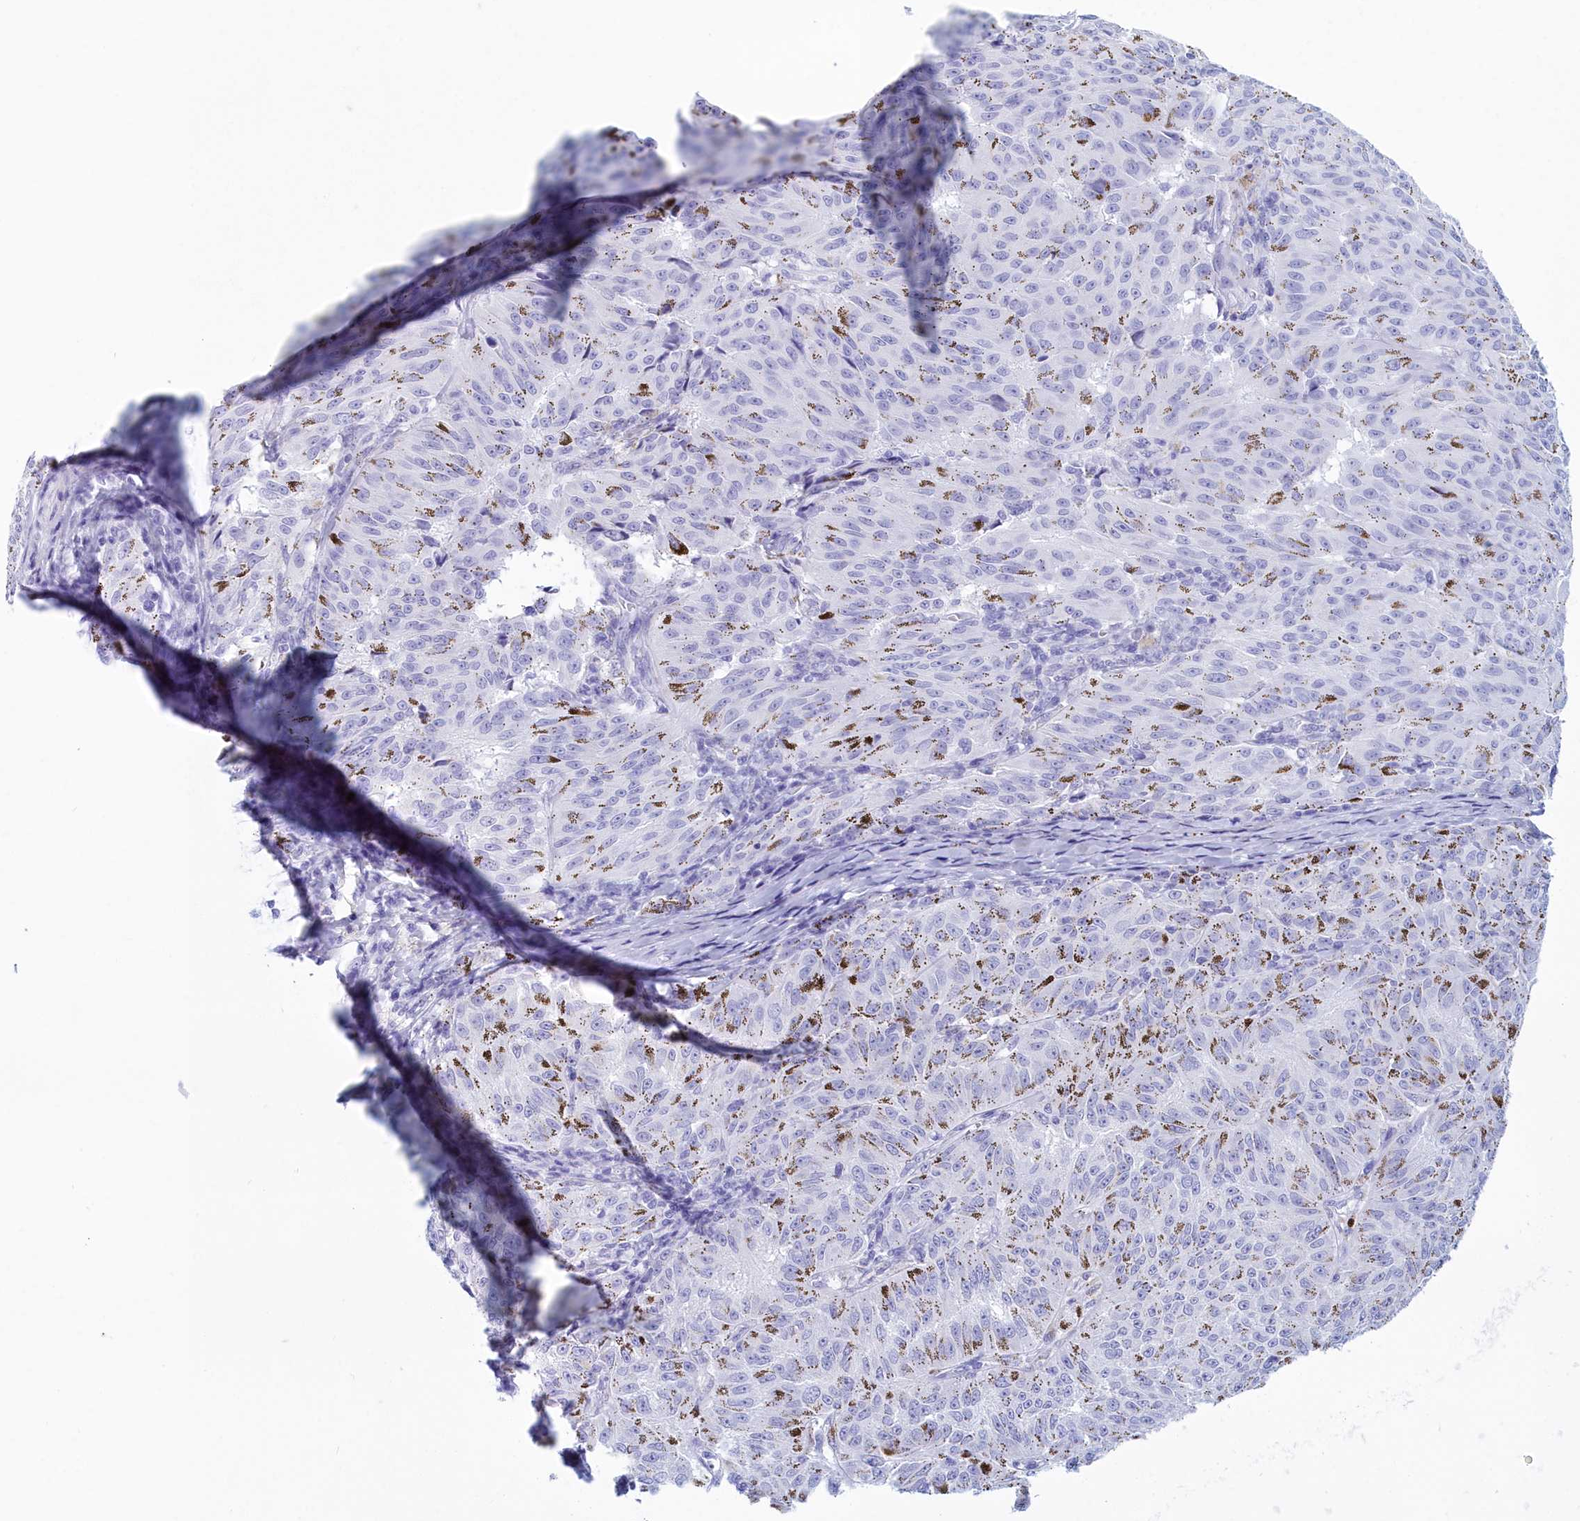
{"staining": {"intensity": "negative", "quantity": "none", "location": "none"}, "tissue": "melanoma", "cell_type": "Tumor cells", "image_type": "cancer", "snomed": [{"axis": "morphology", "description": "Malignant melanoma, NOS"}, {"axis": "topography", "description": "Skin"}], "caption": "The photomicrograph exhibits no staining of tumor cells in malignant melanoma.", "gene": "TMEM97", "patient": {"sex": "female", "age": 72}}